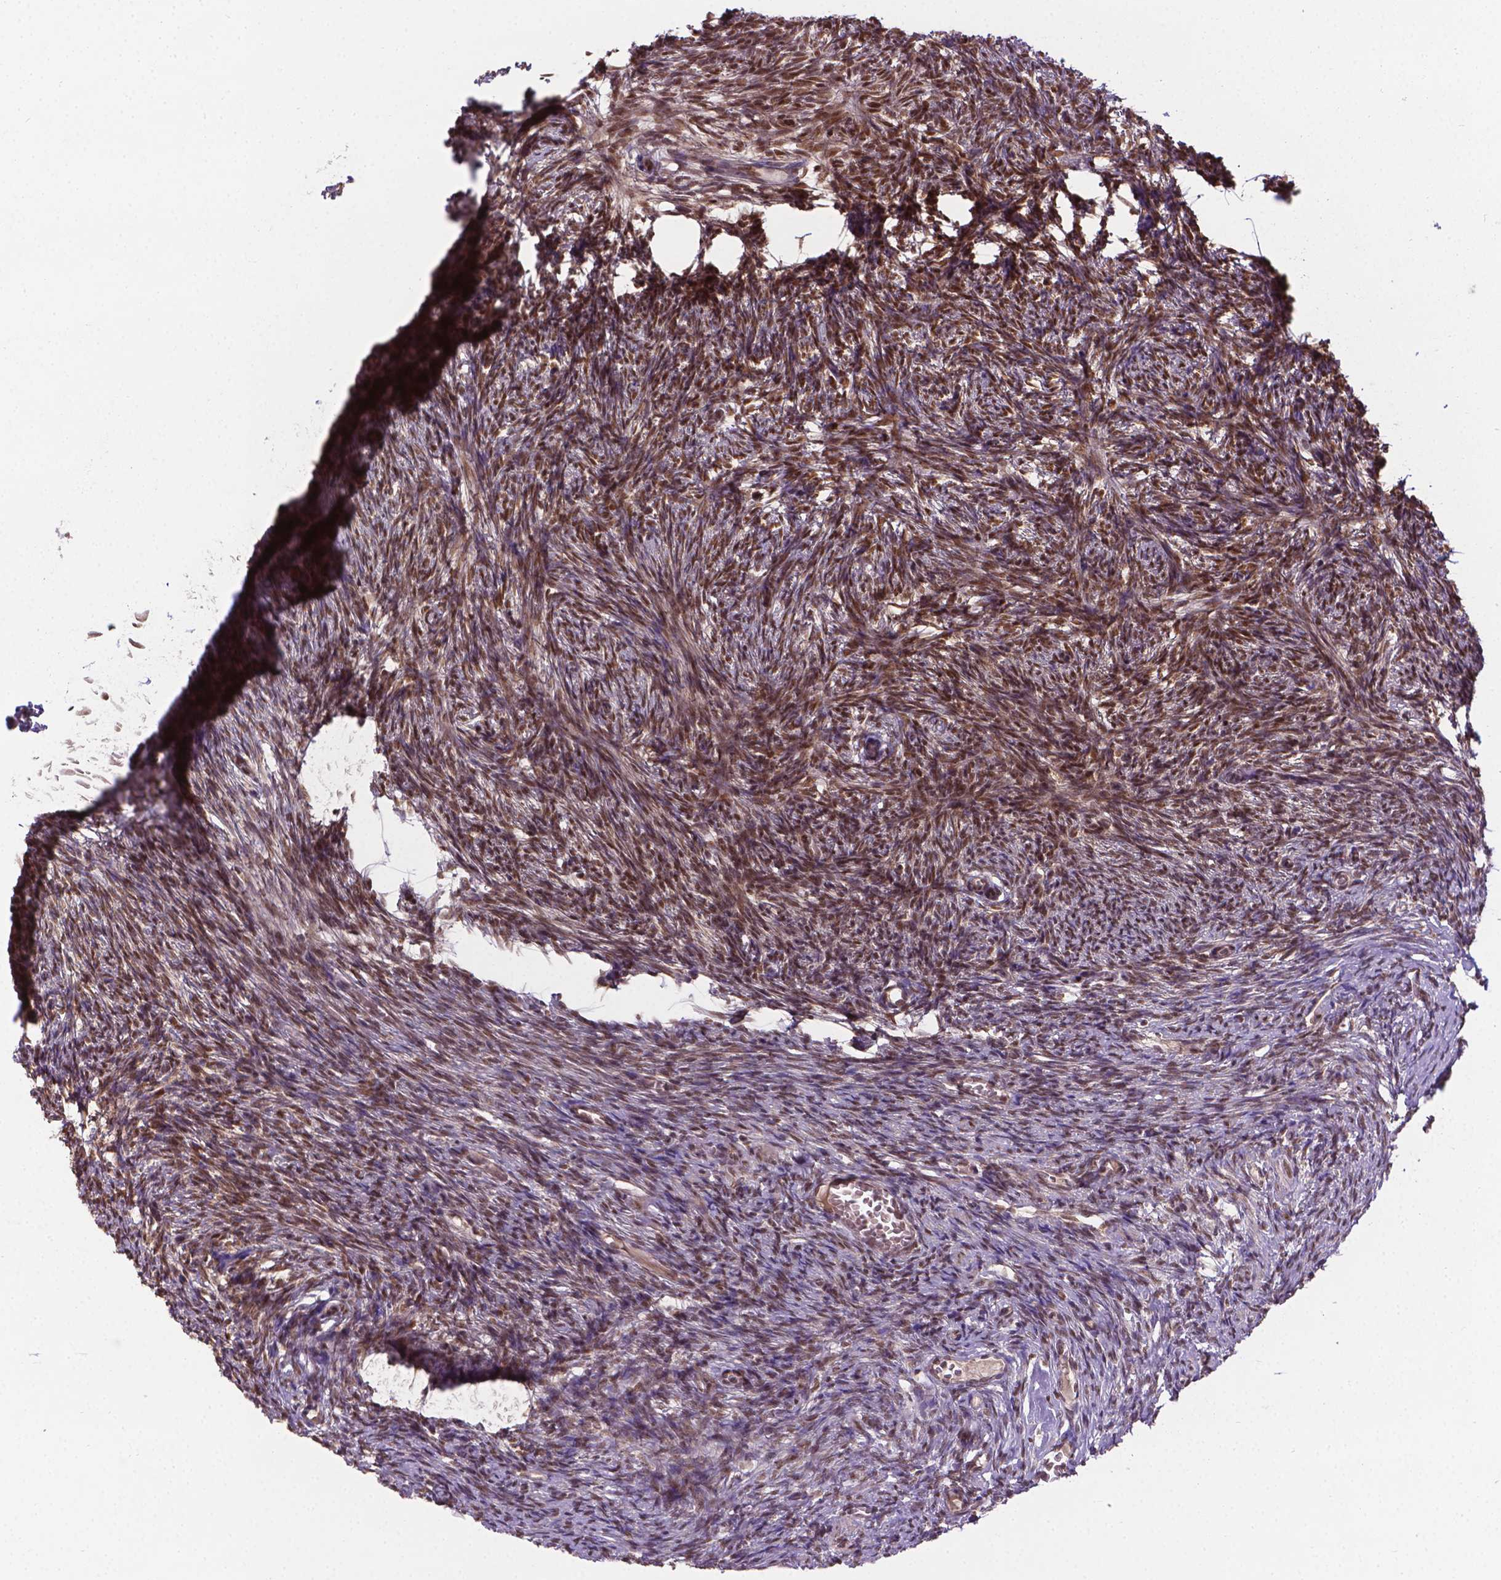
{"staining": {"intensity": "moderate", "quantity": ">75%", "location": "nuclear"}, "tissue": "ovary", "cell_type": "Follicle cells", "image_type": "normal", "snomed": [{"axis": "morphology", "description": "Normal tissue, NOS"}, {"axis": "topography", "description": "Ovary"}], "caption": "Immunohistochemical staining of benign ovary displays medium levels of moderate nuclear expression in approximately >75% of follicle cells. The protein of interest is stained brown, and the nuclei are stained in blue (DAB IHC with brightfield microscopy, high magnification).", "gene": "ANKRD54", "patient": {"sex": "female", "age": 46}}